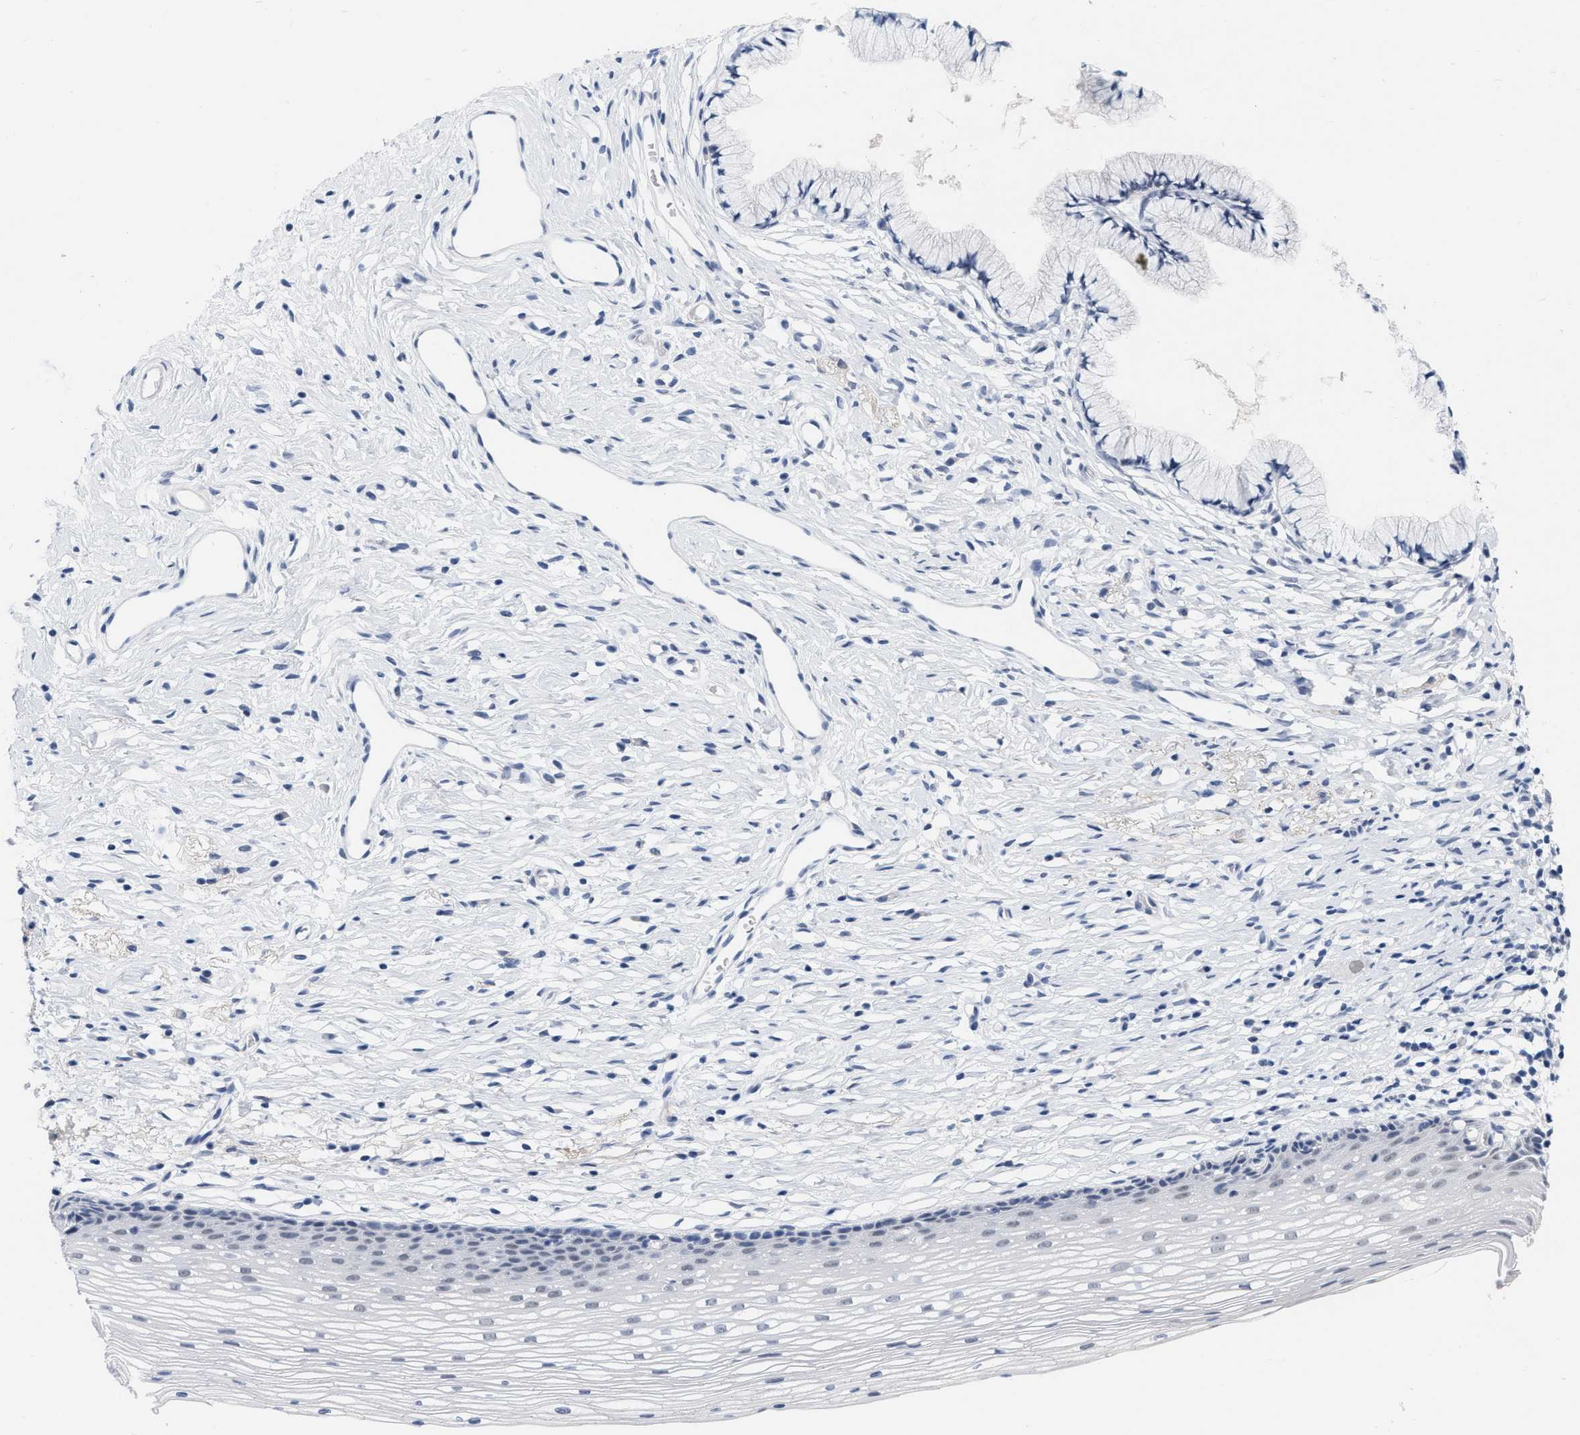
{"staining": {"intensity": "negative", "quantity": "none", "location": "none"}, "tissue": "cervix", "cell_type": "Glandular cells", "image_type": "normal", "snomed": [{"axis": "morphology", "description": "Normal tissue, NOS"}, {"axis": "topography", "description": "Cervix"}], "caption": "The micrograph displays no significant staining in glandular cells of cervix. The staining was performed using DAB (3,3'-diaminobenzidine) to visualize the protein expression in brown, while the nuclei were stained in blue with hematoxylin (Magnification: 20x).", "gene": "XIRP1", "patient": {"sex": "female", "age": 77}}